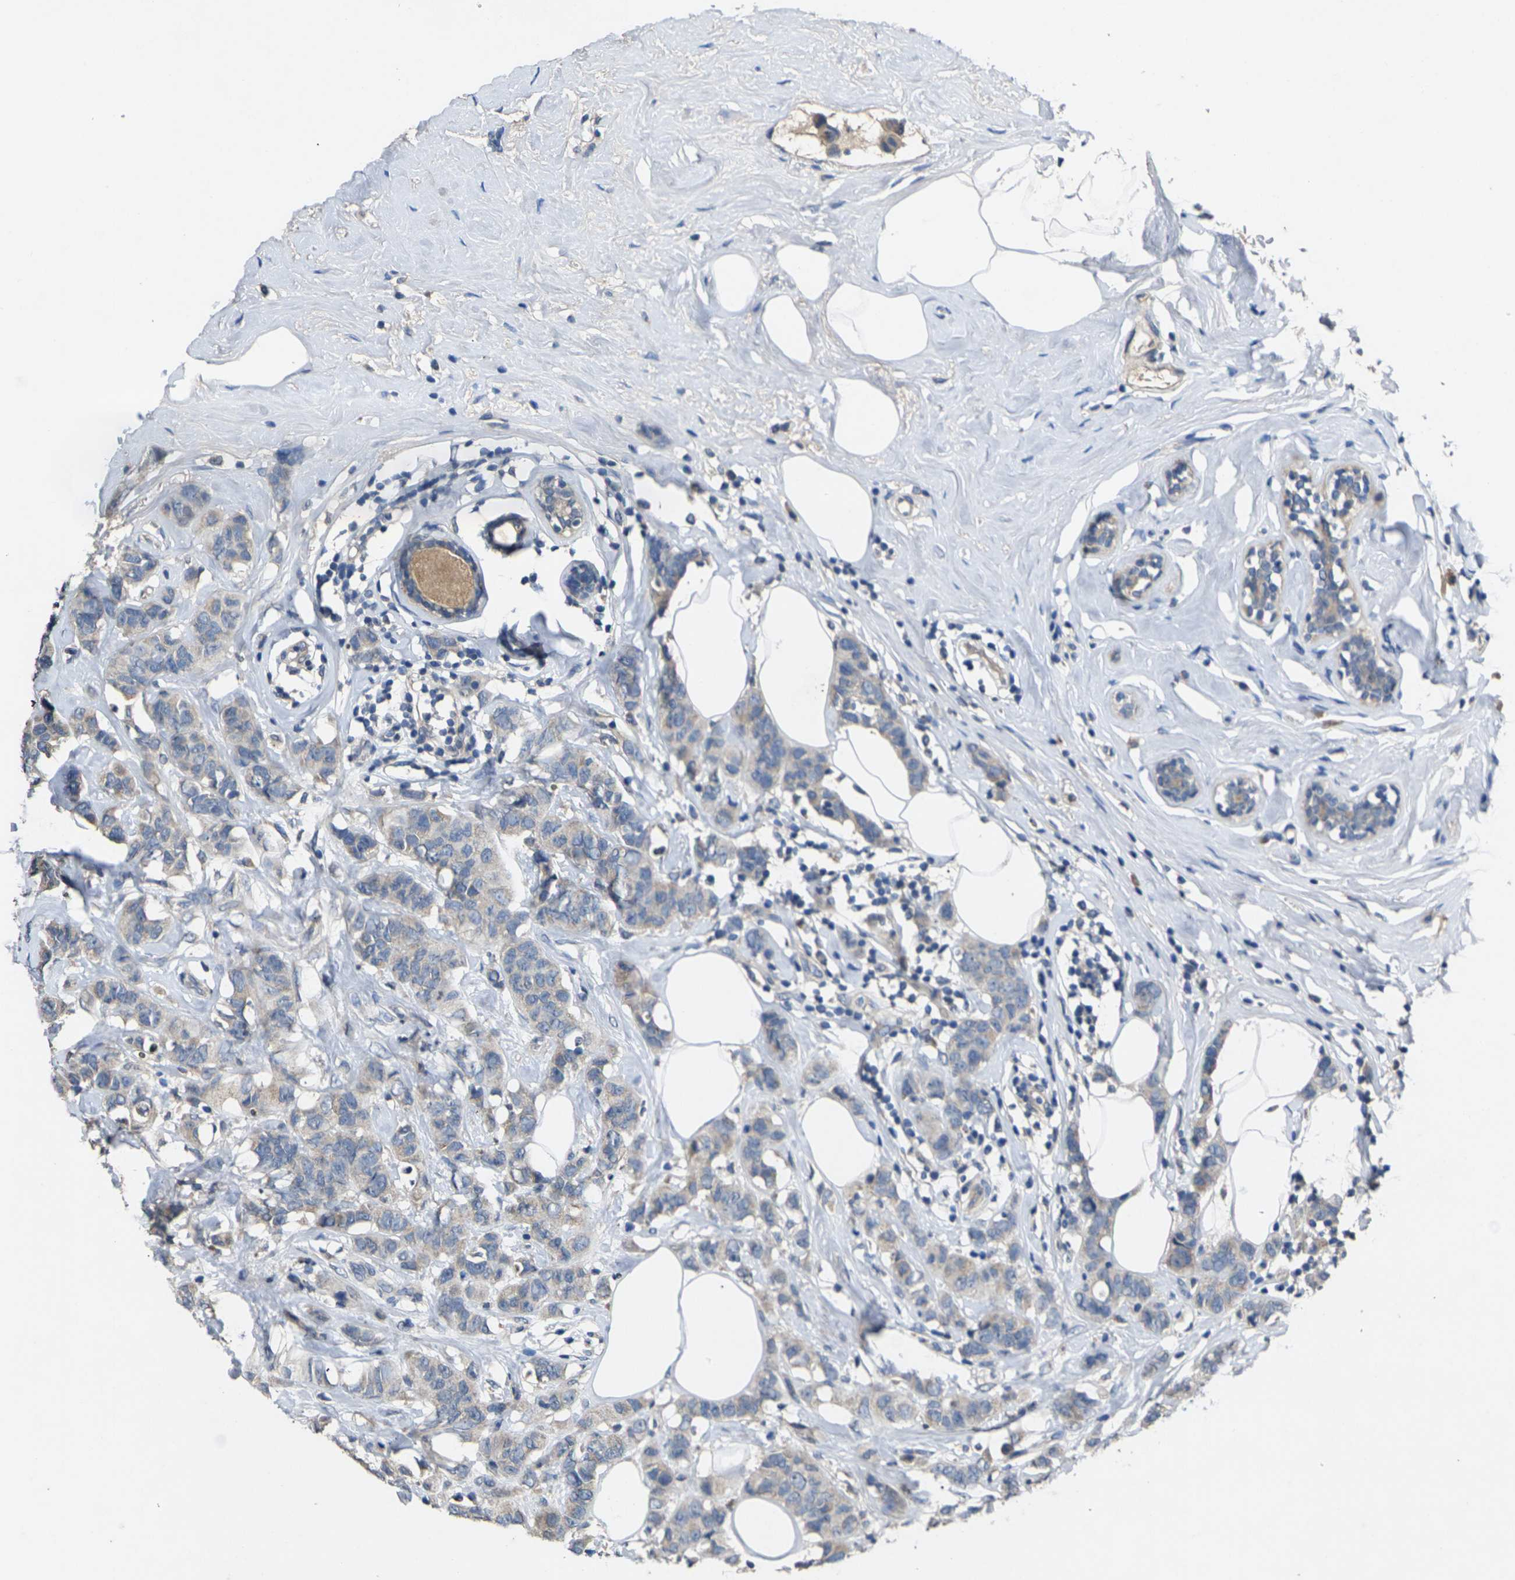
{"staining": {"intensity": "weak", "quantity": "<25%", "location": "cytoplasmic/membranous"}, "tissue": "breast cancer", "cell_type": "Tumor cells", "image_type": "cancer", "snomed": [{"axis": "morphology", "description": "Normal tissue, NOS"}, {"axis": "morphology", "description": "Duct carcinoma"}, {"axis": "topography", "description": "Breast"}], "caption": "This is an IHC image of human infiltrating ductal carcinoma (breast). There is no expression in tumor cells.", "gene": "SLC2A2", "patient": {"sex": "female", "age": 50}}